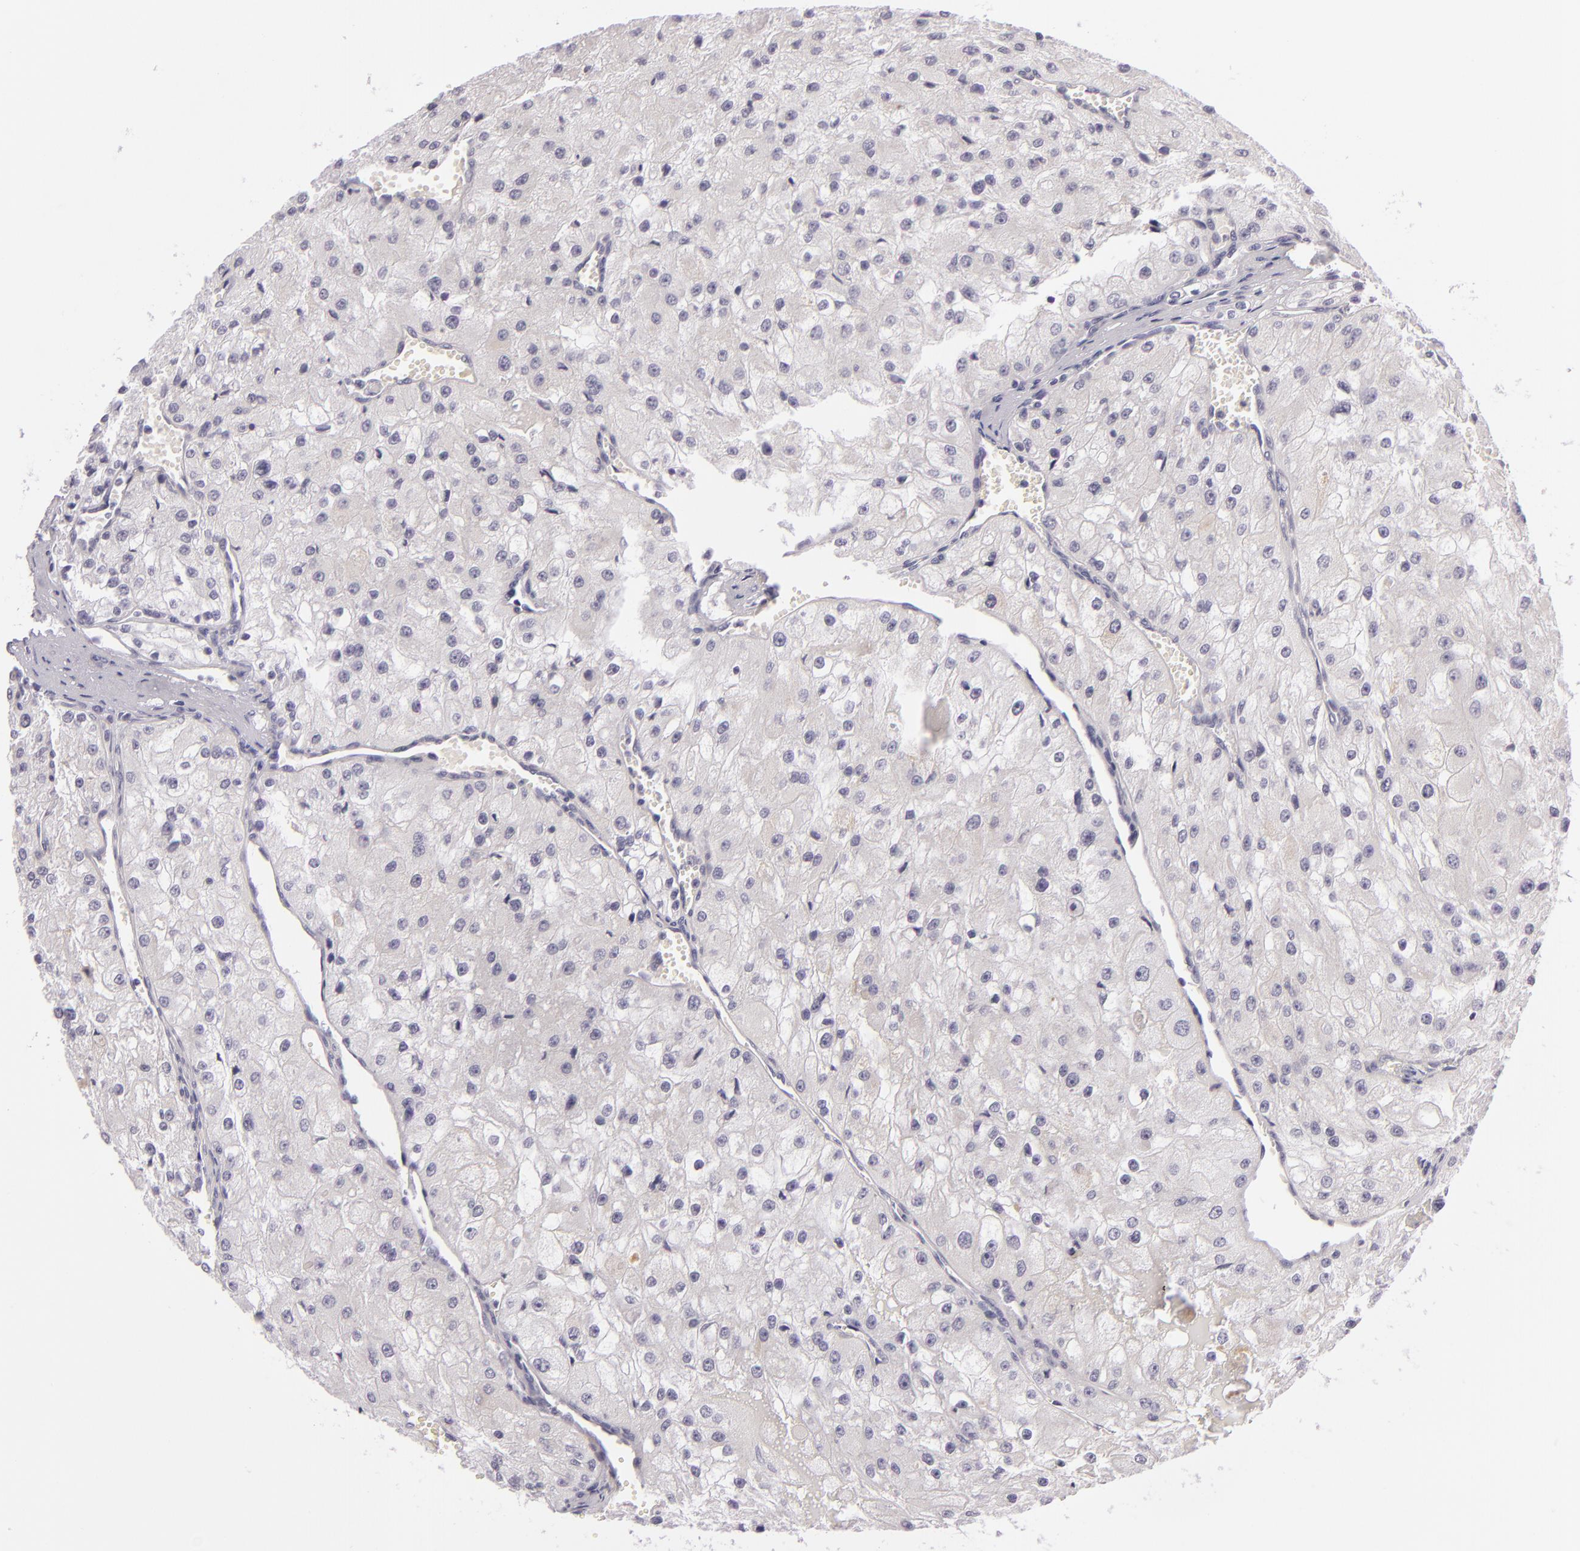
{"staining": {"intensity": "negative", "quantity": "none", "location": "none"}, "tissue": "renal cancer", "cell_type": "Tumor cells", "image_type": "cancer", "snomed": [{"axis": "morphology", "description": "Adenocarcinoma, NOS"}, {"axis": "topography", "description": "Kidney"}], "caption": "IHC of renal cancer exhibits no expression in tumor cells.", "gene": "DAG1", "patient": {"sex": "female", "age": 74}}